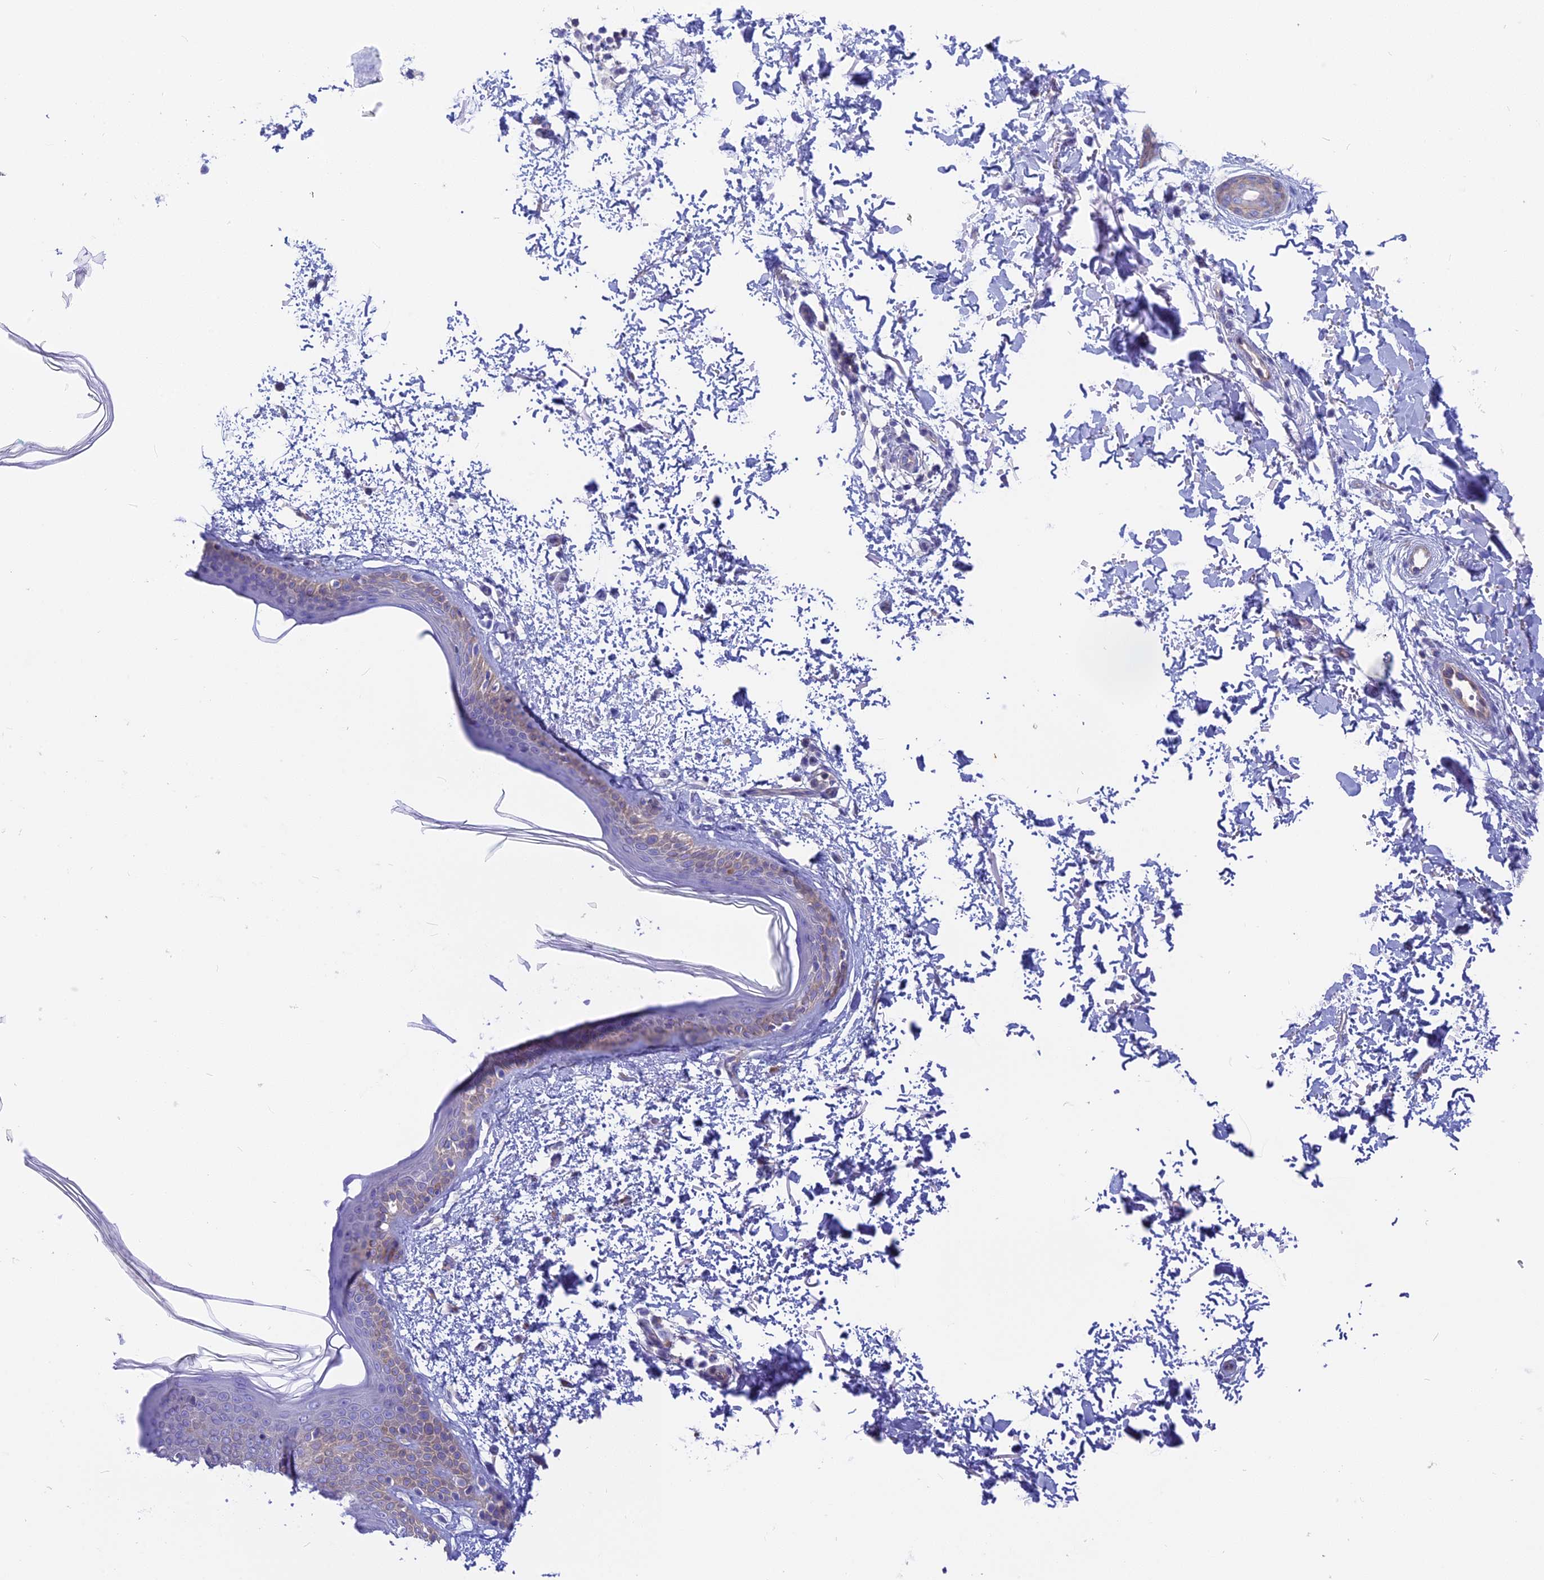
{"staining": {"intensity": "negative", "quantity": "none", "location": "none"}, "tissue": "skin", "cell_type": "Fibroblasts", "image_type": "normal", "snomed": [{"axis": "morphology", "description": "Normal tissue, NOS"}, {"axis": "topography", "description": "Skin"}], "caption": "DAB immunohistochemical staining of normal skin exhibits no significant expression in fibroblasts.", "gene": "LZTFL1", "patient": {"sex": "male", "age": 66}}